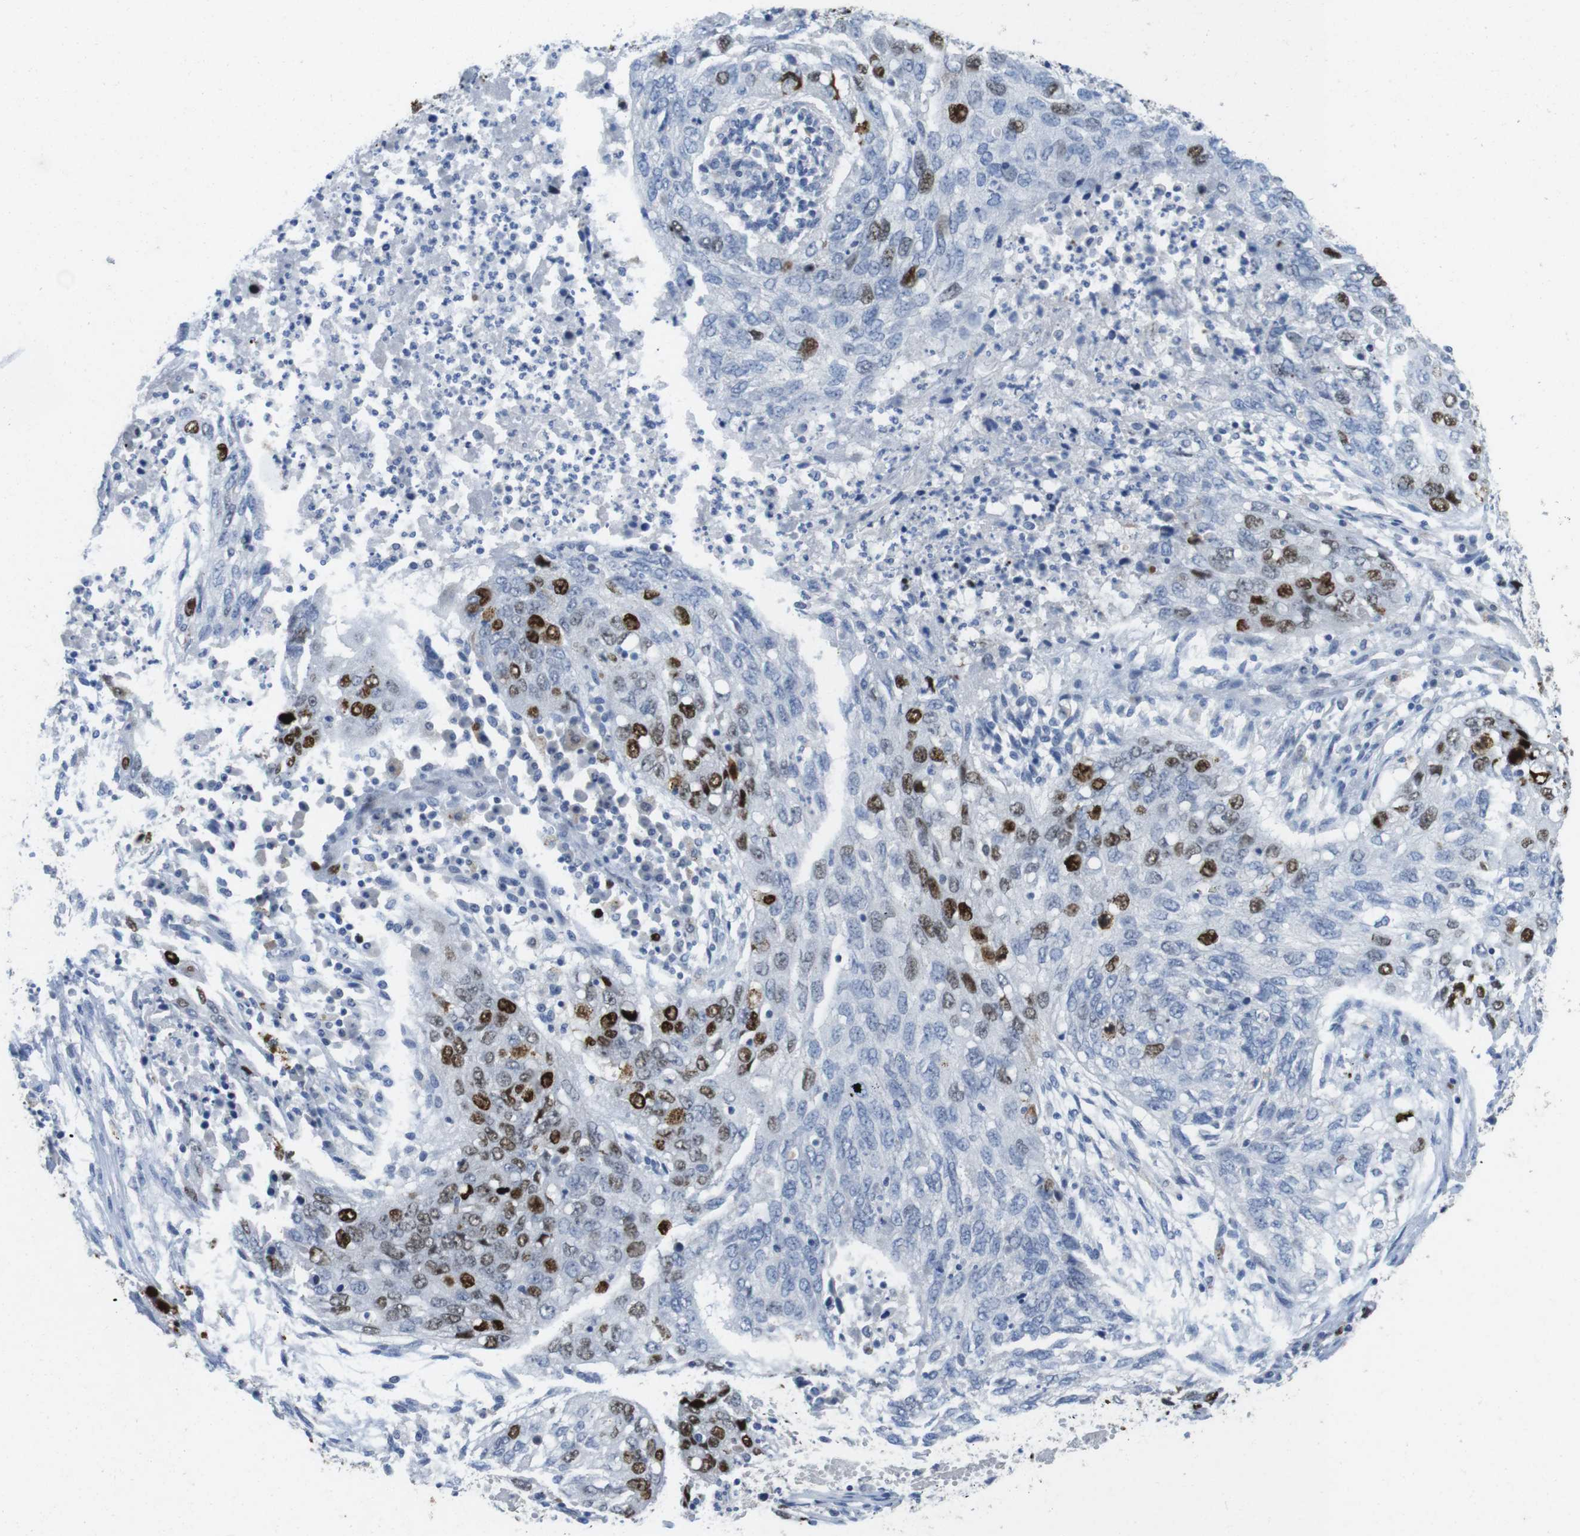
{"staining": {"intensity": "strong", "quantity": "<25%", "location": "nuclear"}, "tissue": "lung cancer", "cell_type": "Tumor cells", "image_type": "cancer", "snomed": [{"axis": "morphology", "description": "Squamous cell carcinoma, NOS"}, {"axis": "topography", "description": "Lung"}], "caption": "Lung cancer (squamous cell carcinoma) tissue demonstrates strong nuclear positivity in about <25% of tumor cells, visualized by immunohistochemistry. The protein is shown in brown color, while the nuclei are stained blue.", "gene": "KPNA2", "patient": {"sex": "female", "age": 63}}